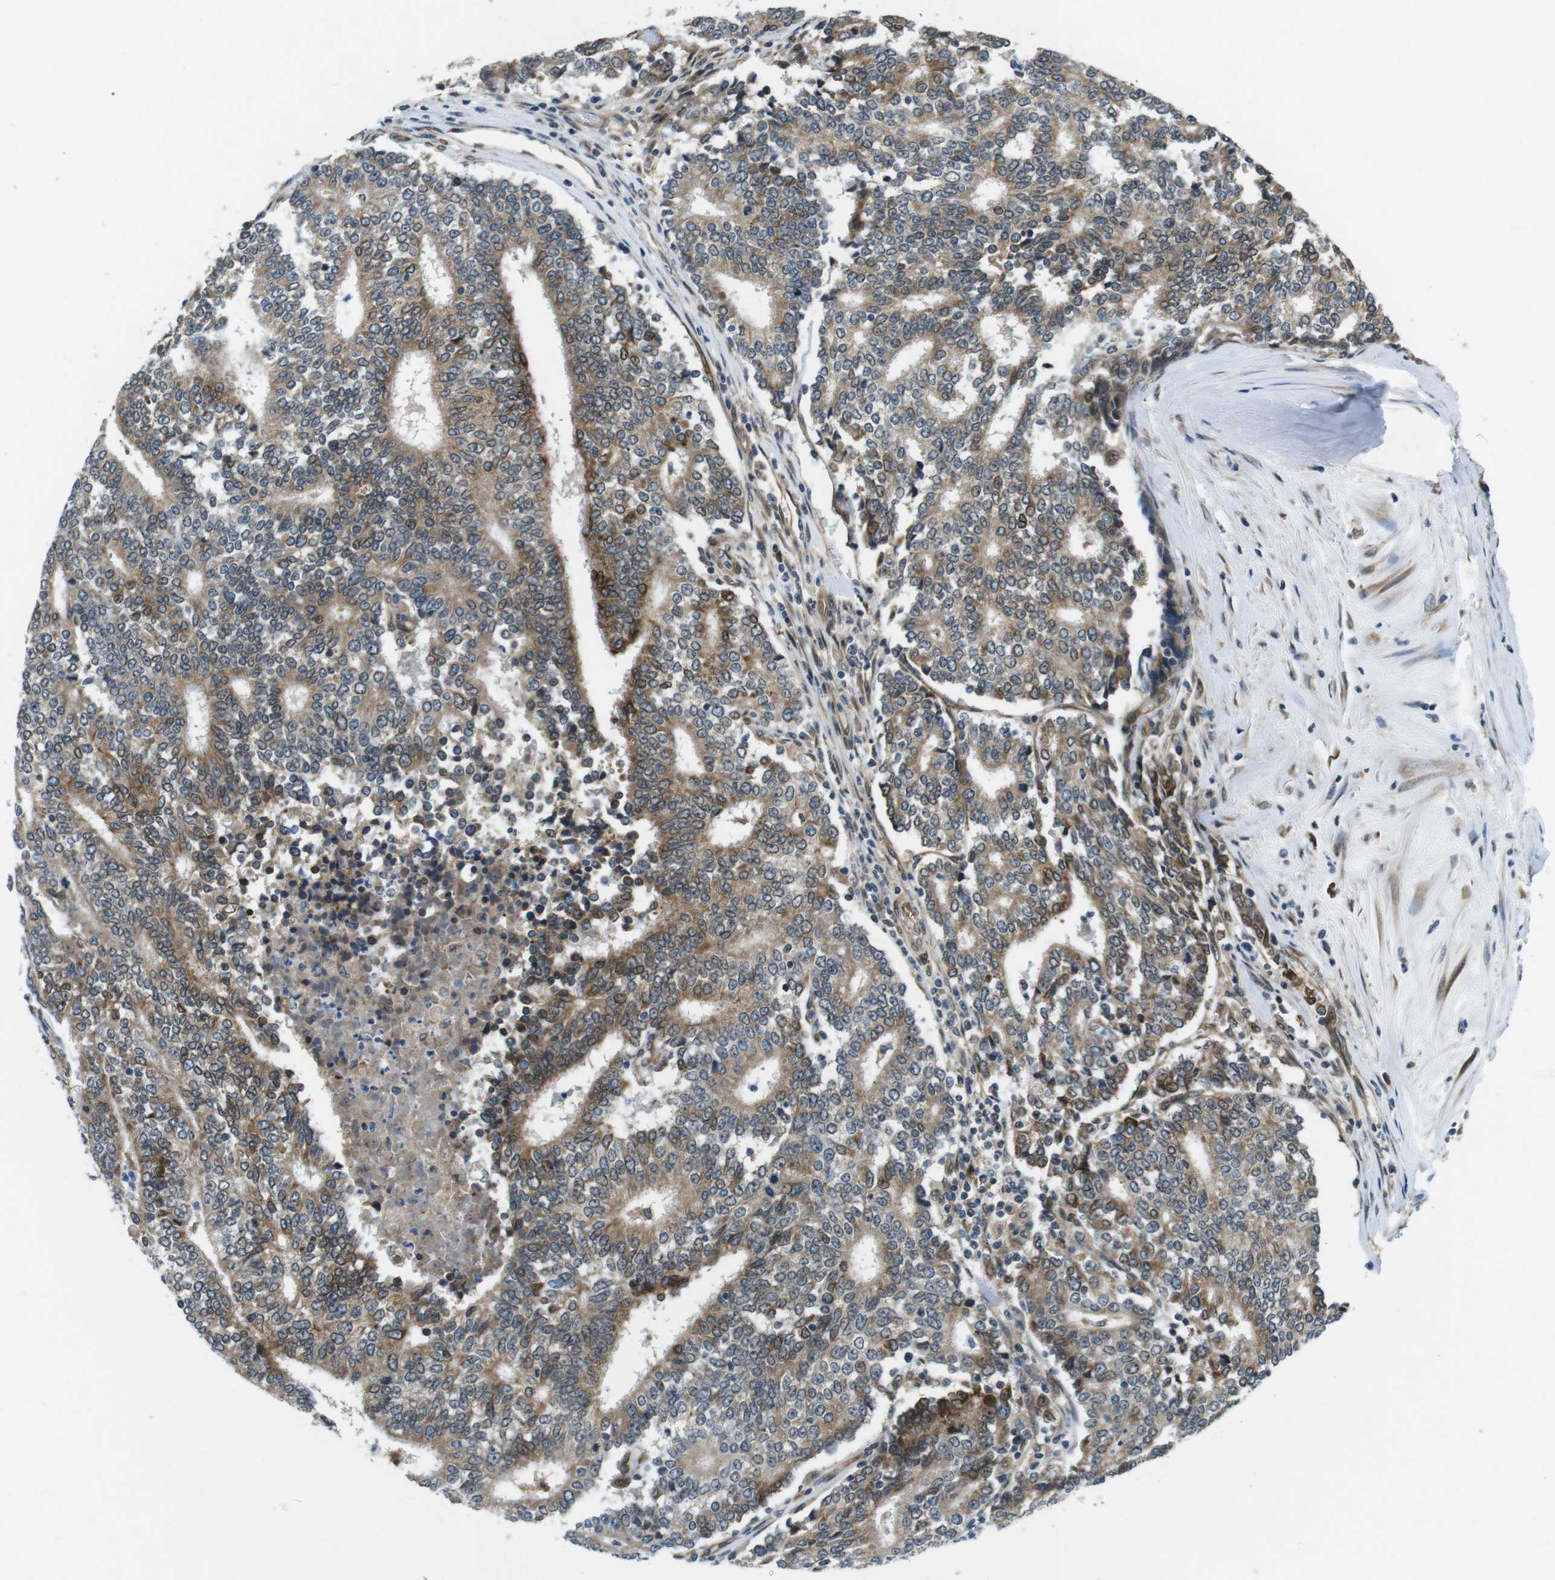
{"staining": {"intensity": "moderate", "quantity": "25%-75%", "location": "cytoplasmic/membranous"}, "tissue": "prostate cancer", "cell_type": "Tumor cells", "image_type": "cancer", "snomed": [{"axis": "morphology", "description": "Normal tissue, NOS"}, {"axis": "morphology", "description": "Adenocarcinoma, High grade"}, {"axis": "topography", "description": "Prostate"}, {"axis": "topography", "description": "Seminal veicle"}], "caption": "The image reveals a brown stain indicating the presence of a protein in the cytoplasmic/membranous of tumor cells in prostate high-grade adenocarcinoma.", "gene": "PALD1", "patient": {"sex": "male", "age": 55}}